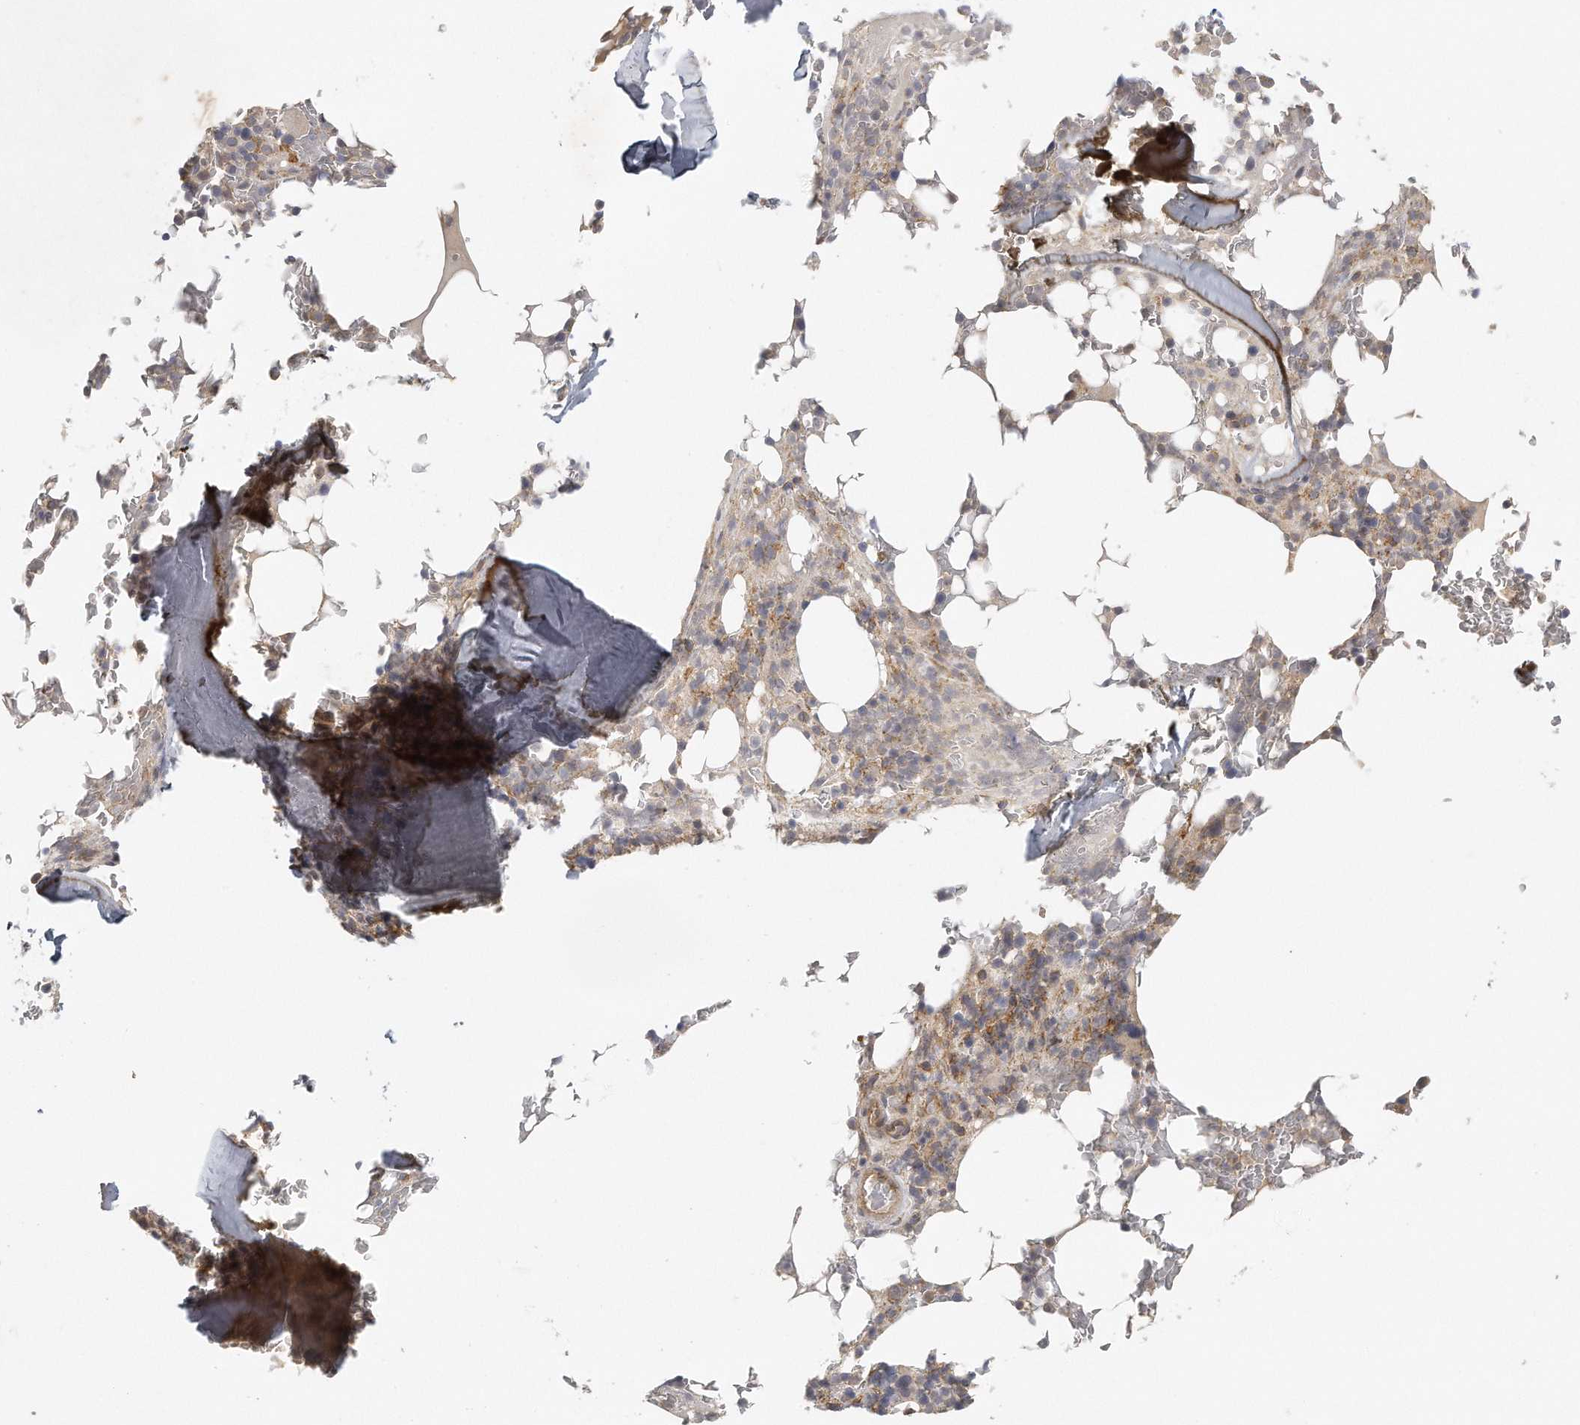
{"staining": {"intensity": "weak", "quantity": "<25%", "location": "cytoplasmic/membranous"}, "tissue": "bone marrow", "cell_type": "Hematopoietic cells", "image_type": "normal", "snomed": [{"axis": "morphology", "description": "Normal tissue, NOS"}, {"axis": "topography", "description": "Bone marrow"}], "caption": "DAB immunohistochemical staining of unremarkable human bone marrow demonstrates no significant positivity in hematopoietic cells.", "gene": "MTERF4", "patient": {"sex": "male", "age": 58}}